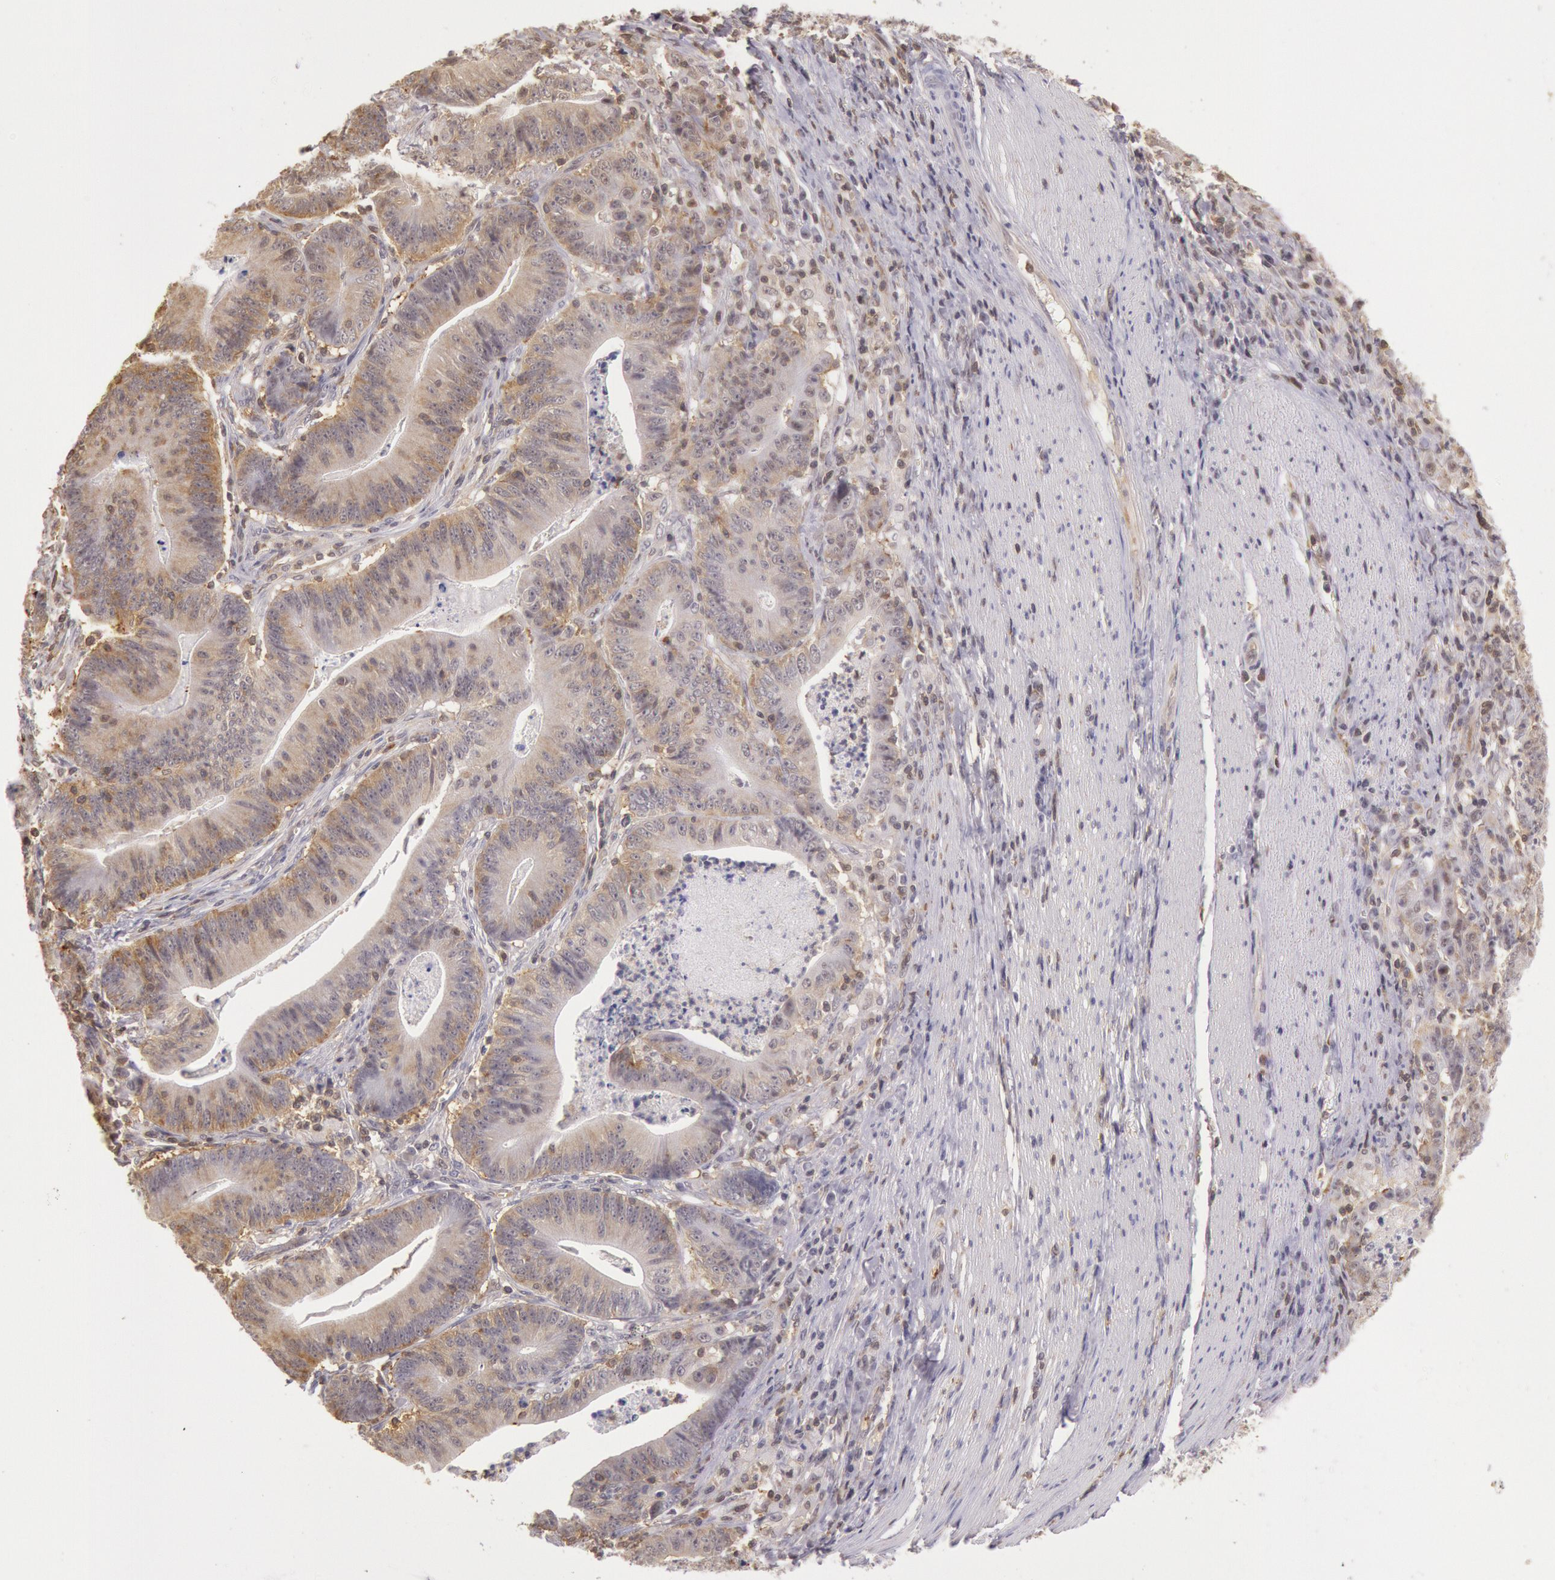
{"staining": {"intensity": "moderate", "quantity": "25%-75%", "location": "cytoplasmic/membranous"}, "tissue": "stomach cancer", "cell_type": "Tumor cells", "image_type": "cancer", "snomed": [{"axis": "morphology", "description": "Adenocarcinoma, NOS"}, {"axis": "topography", "description": "Stomach, lower"}], "caption": "Moderate cytoplasmic/membranous protein staining is present in approximately 25%-75% of tumor cells in stomach cancer. Immunohistochemistry stains the protein of interest in brown and the nuclei are stained blue.", "gene": "HIF1A", "patient": {"sex": "female", "age": 86}}